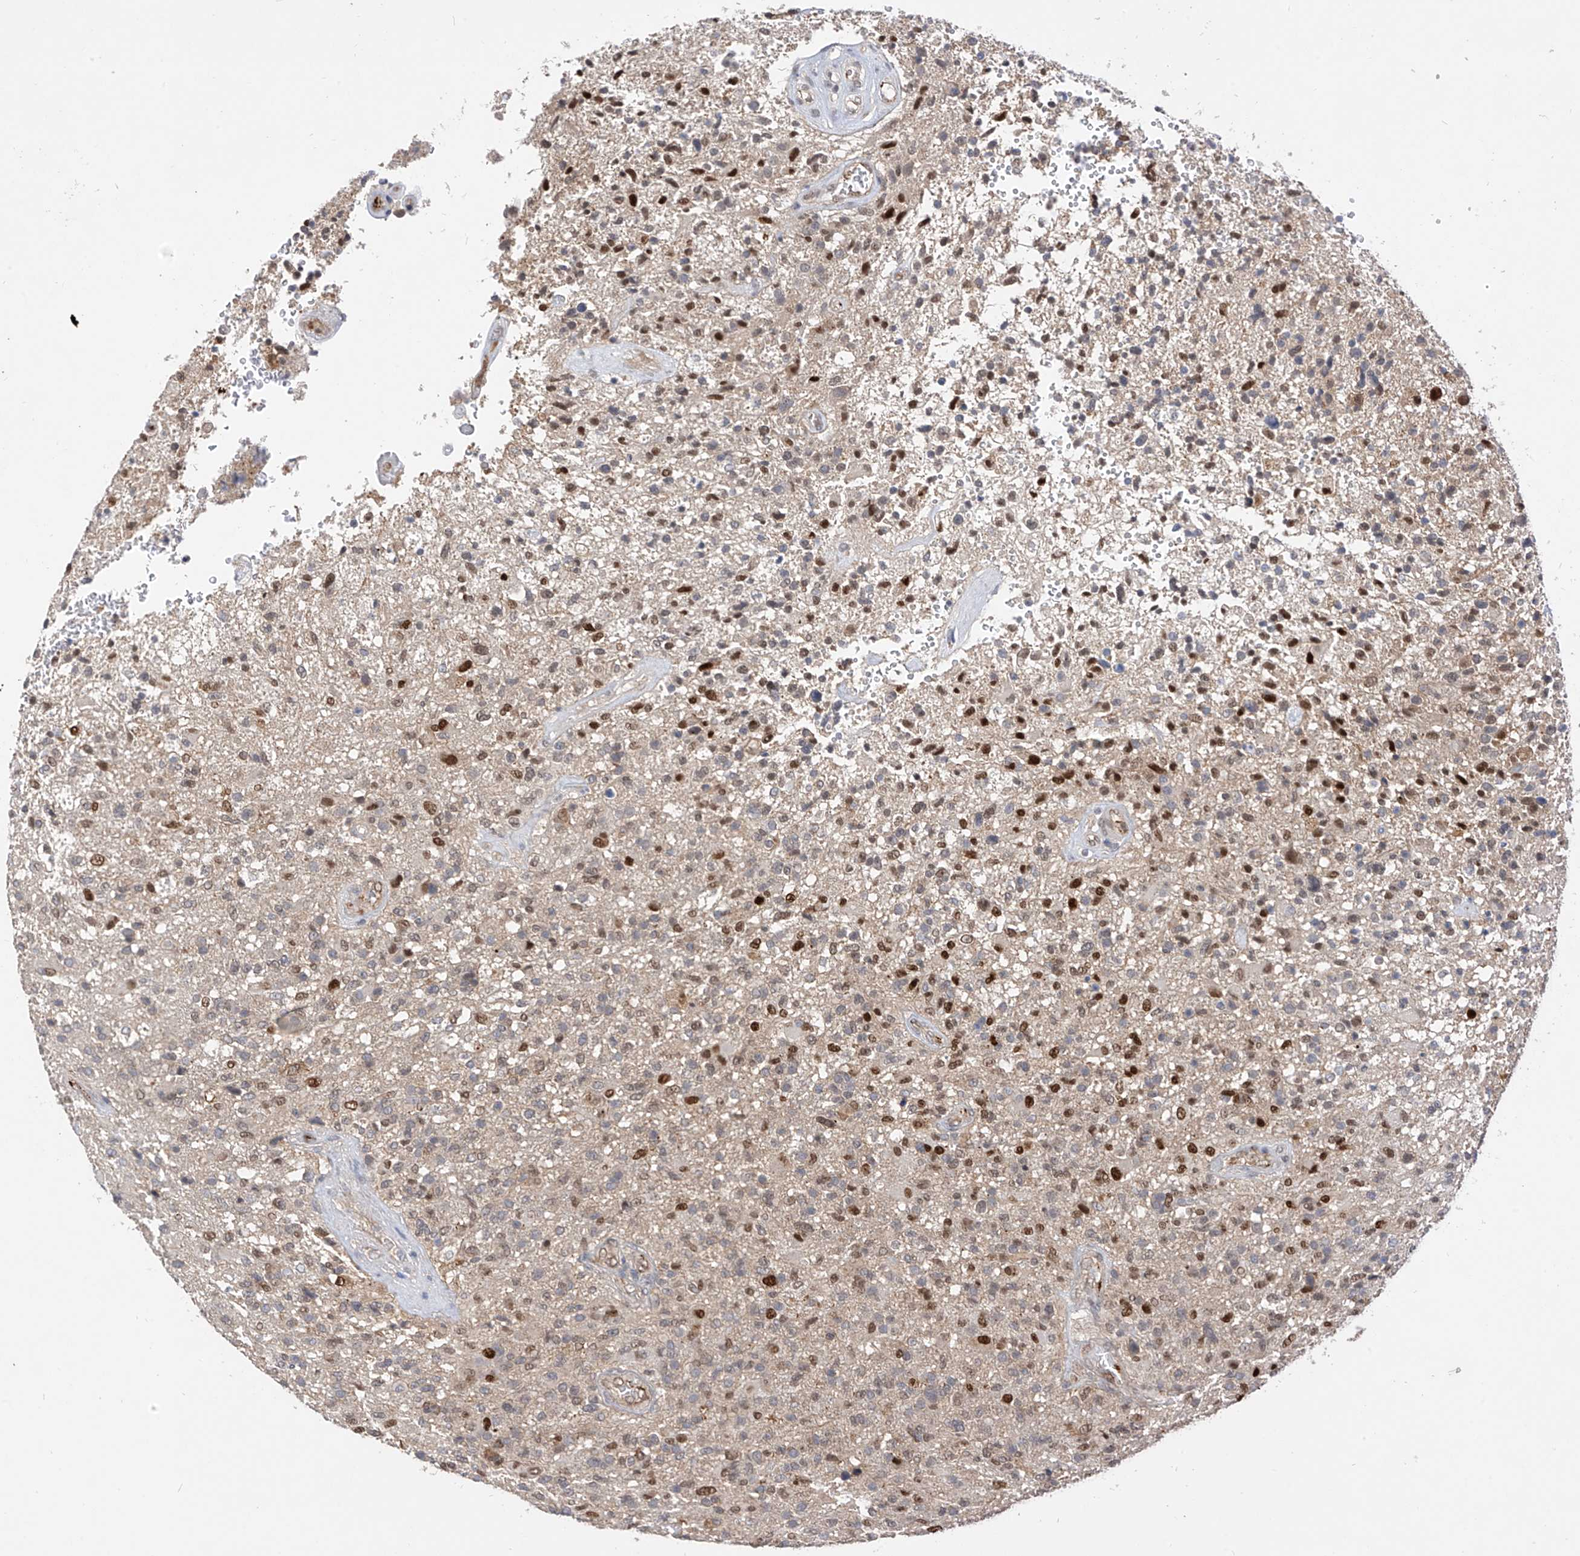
{"staining": {"intensity": "strong", "quantity": "<25%", "location": "nuclear"}, "tissue": "glioma", "cell_type": "Tumor cells", "image_type": "cancer", "snomed": [{"axis": "morphology", "description": "Glioma, malignant, High grade"}, {"axis": "topography", "description": "Brain"}], "caption": "IHC of high-grade glioma (malignant) shows medium levels of strong nuclear positivity in about <25% of tumor cells.", "gene": "MRTFA", "patient": {"sex": "male", "age": 72}}